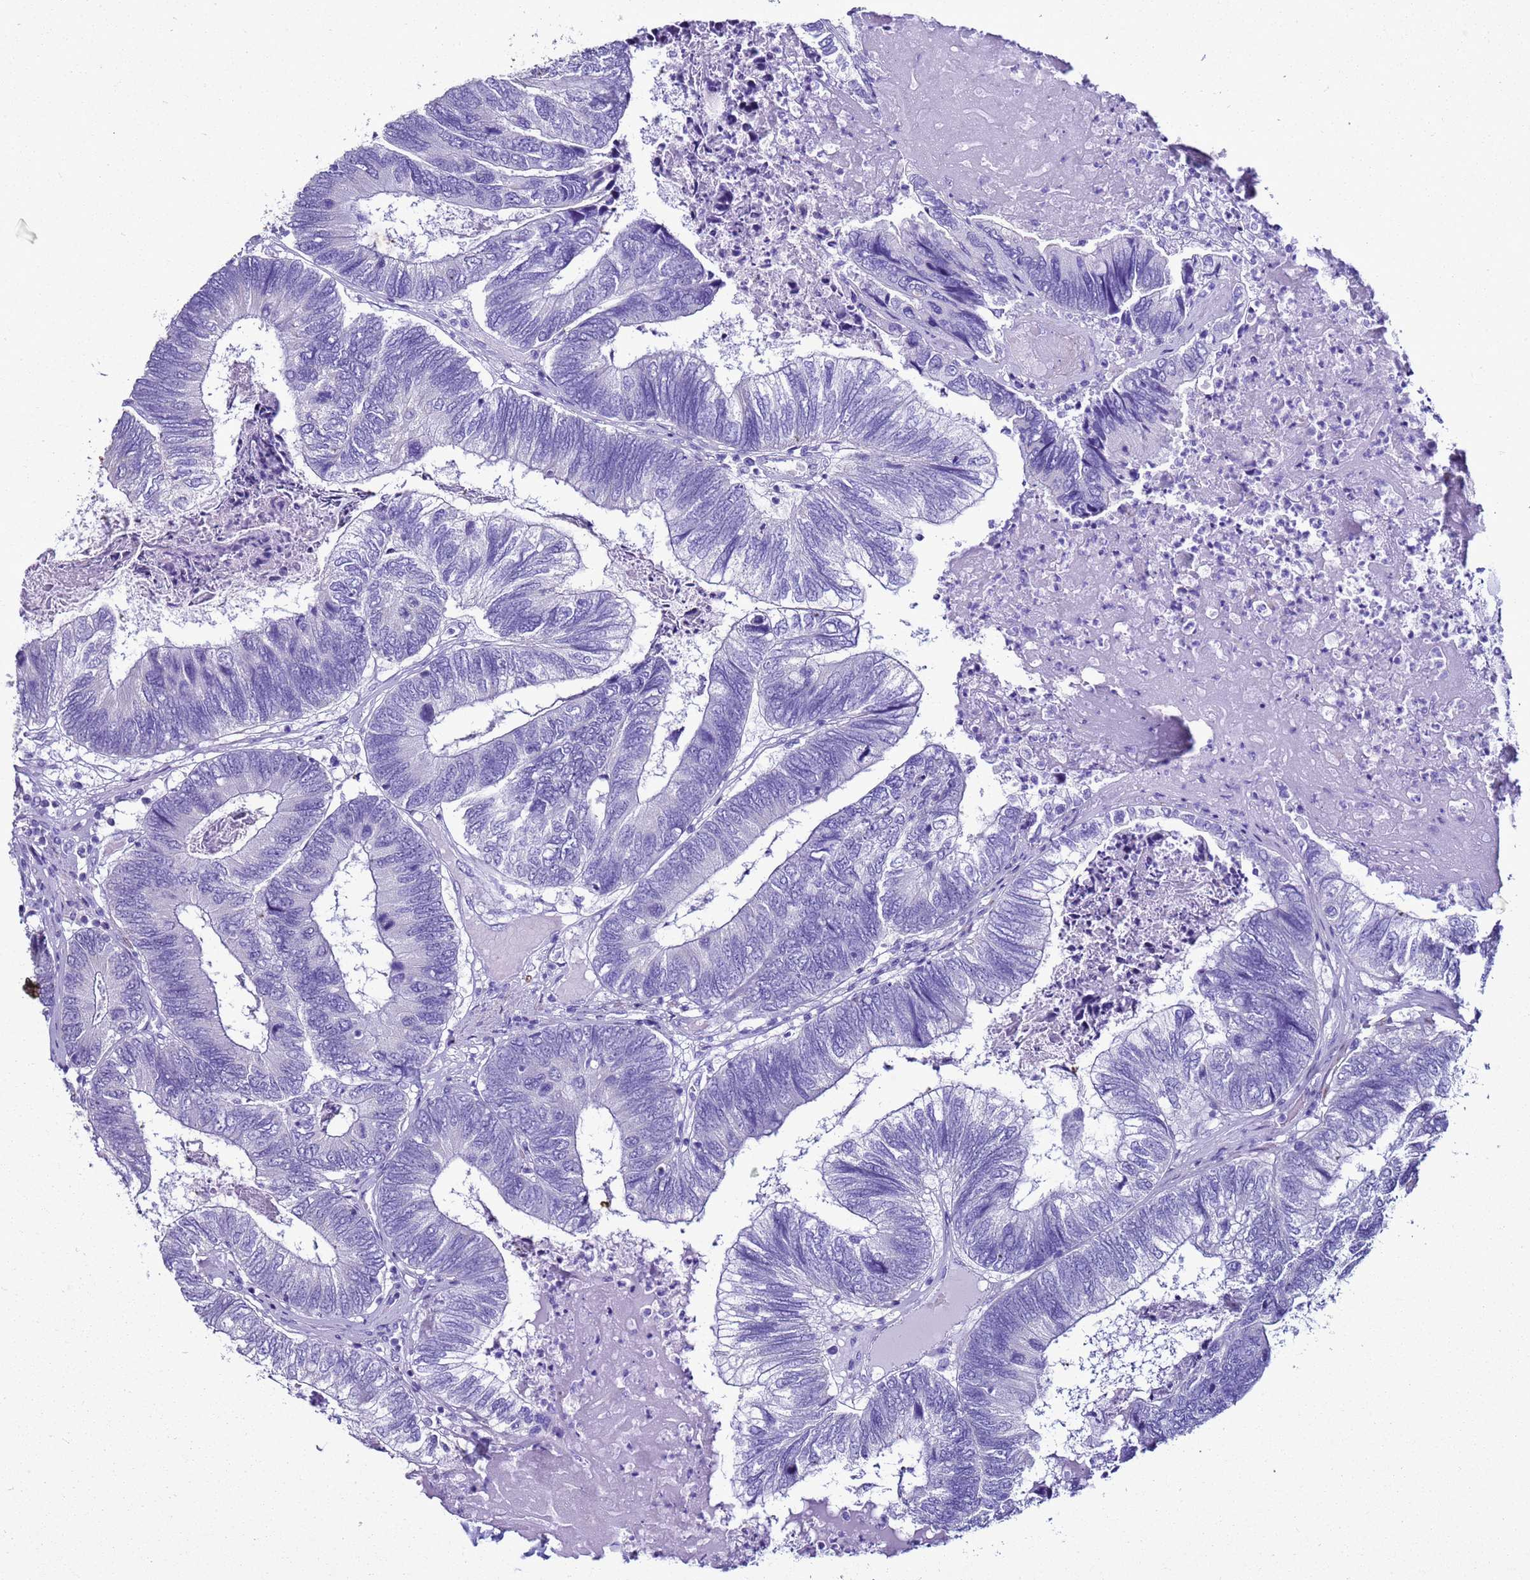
{"staining": {"intensity": "negative", "quantity": "none", "location": "none"}, "tissue": "colorectal cancer", "cell_type": "Tumor cells", "image_type": "cancer", "snomed": [{"axis": "morphology", "description": "Adenocarcinoma, NOS"}, {"axis": "topography", "description": "Colon"}], "caption": "Protein analysis of adenocarcinoma (colorectal) demonstrates no significant positivity in tumor cells. (Immunohistochemistry, brightfield microscopy, high magnification).", "gene": "LCMT1", "patient": {"sex": "female", "age": 67}}